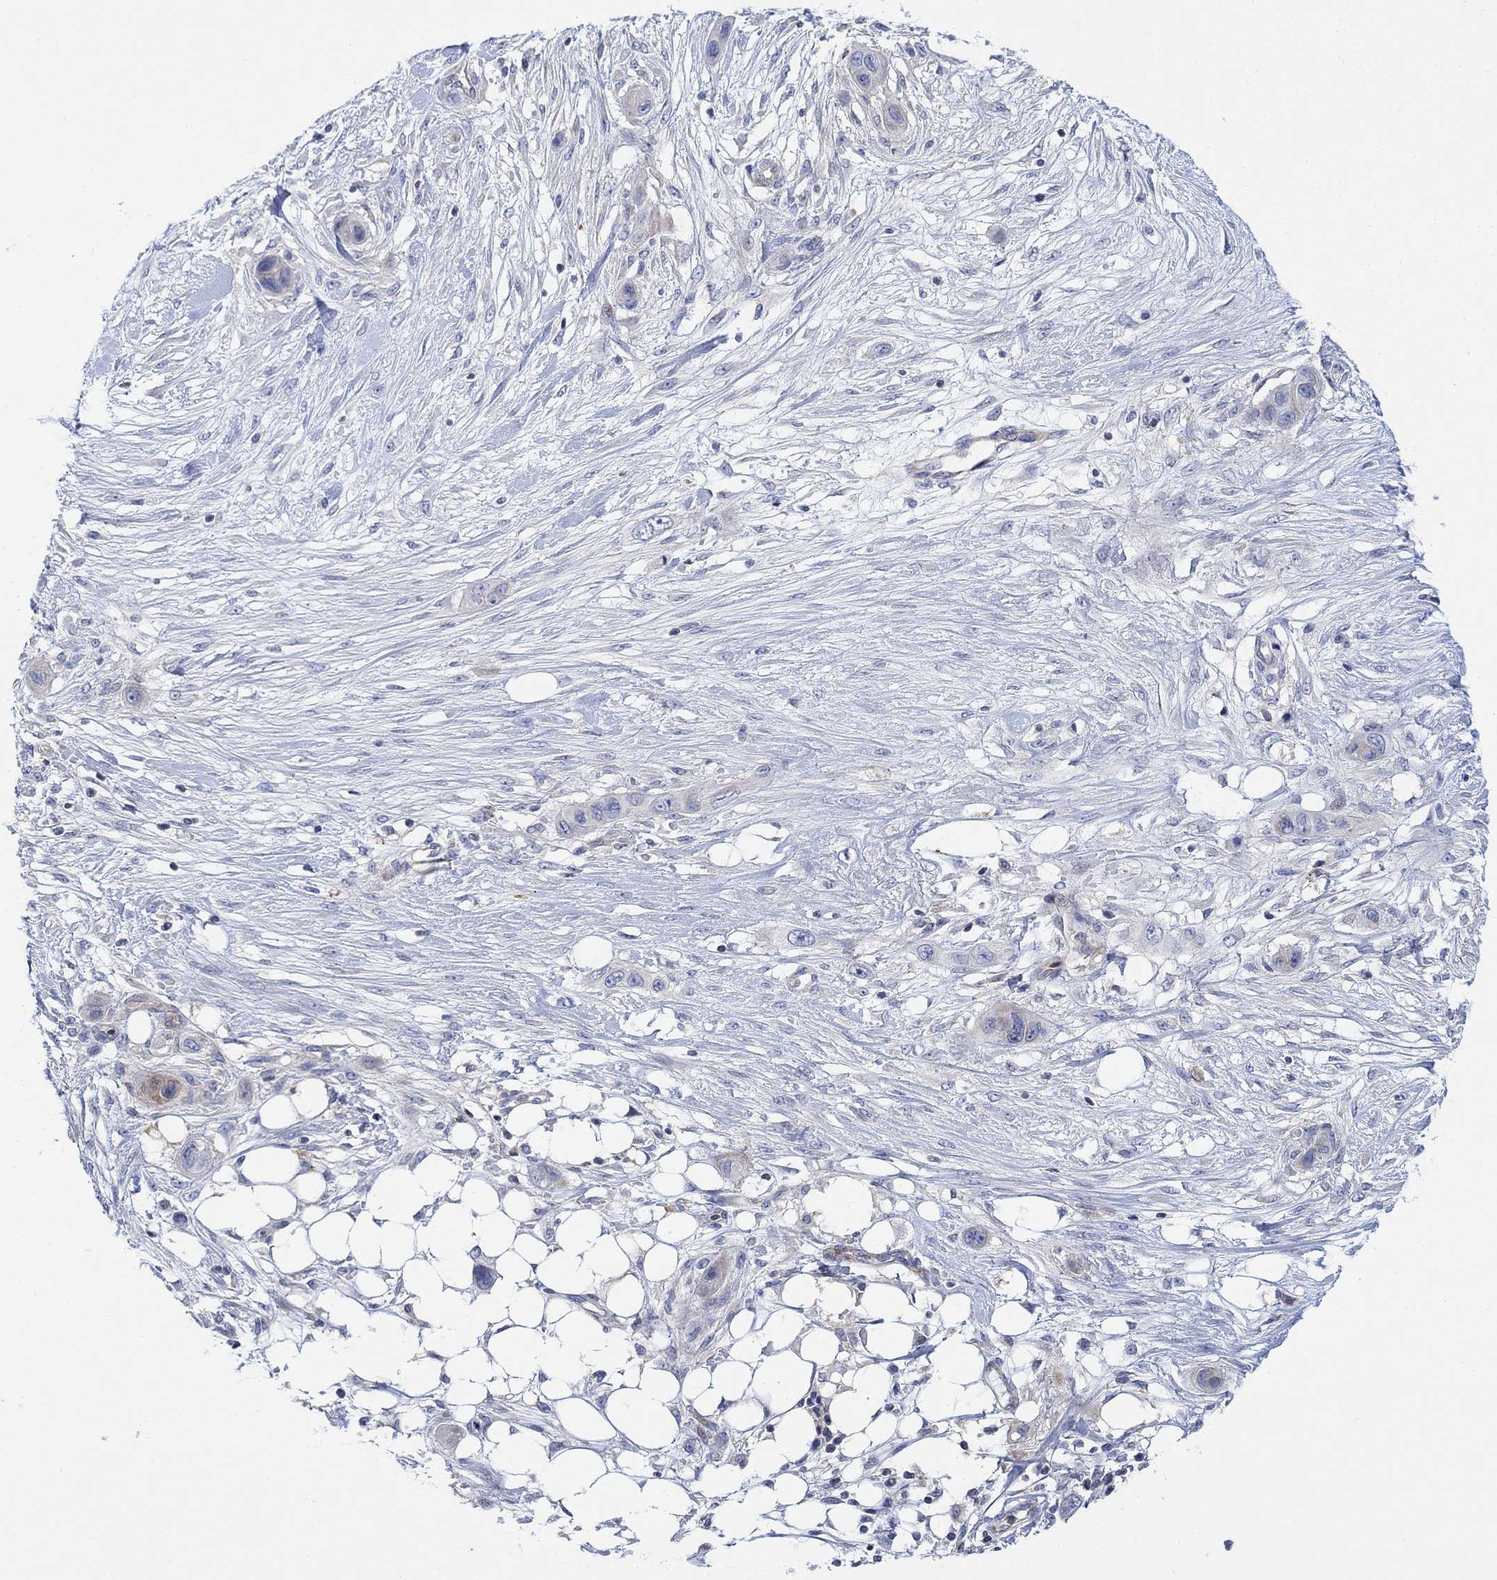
{"staining": {"intensity": "negative", "quantity": "none", "location": "none"}, "tissue": "skin cancer", "cell_type": "Tumor cells", "image_type": "cancer", "snomed": [{"axis": "morphology", "description": "Squamous cell carcinoma, NOS"}, {"axis": "topography", "description": "Skin"}], "caption": "Histopathology image shows no significant protein expression in tumor cells of squamous cell carcinoma (skin).", "gene": "ARSK", "patient": {"sex": "male", "age": 79}}